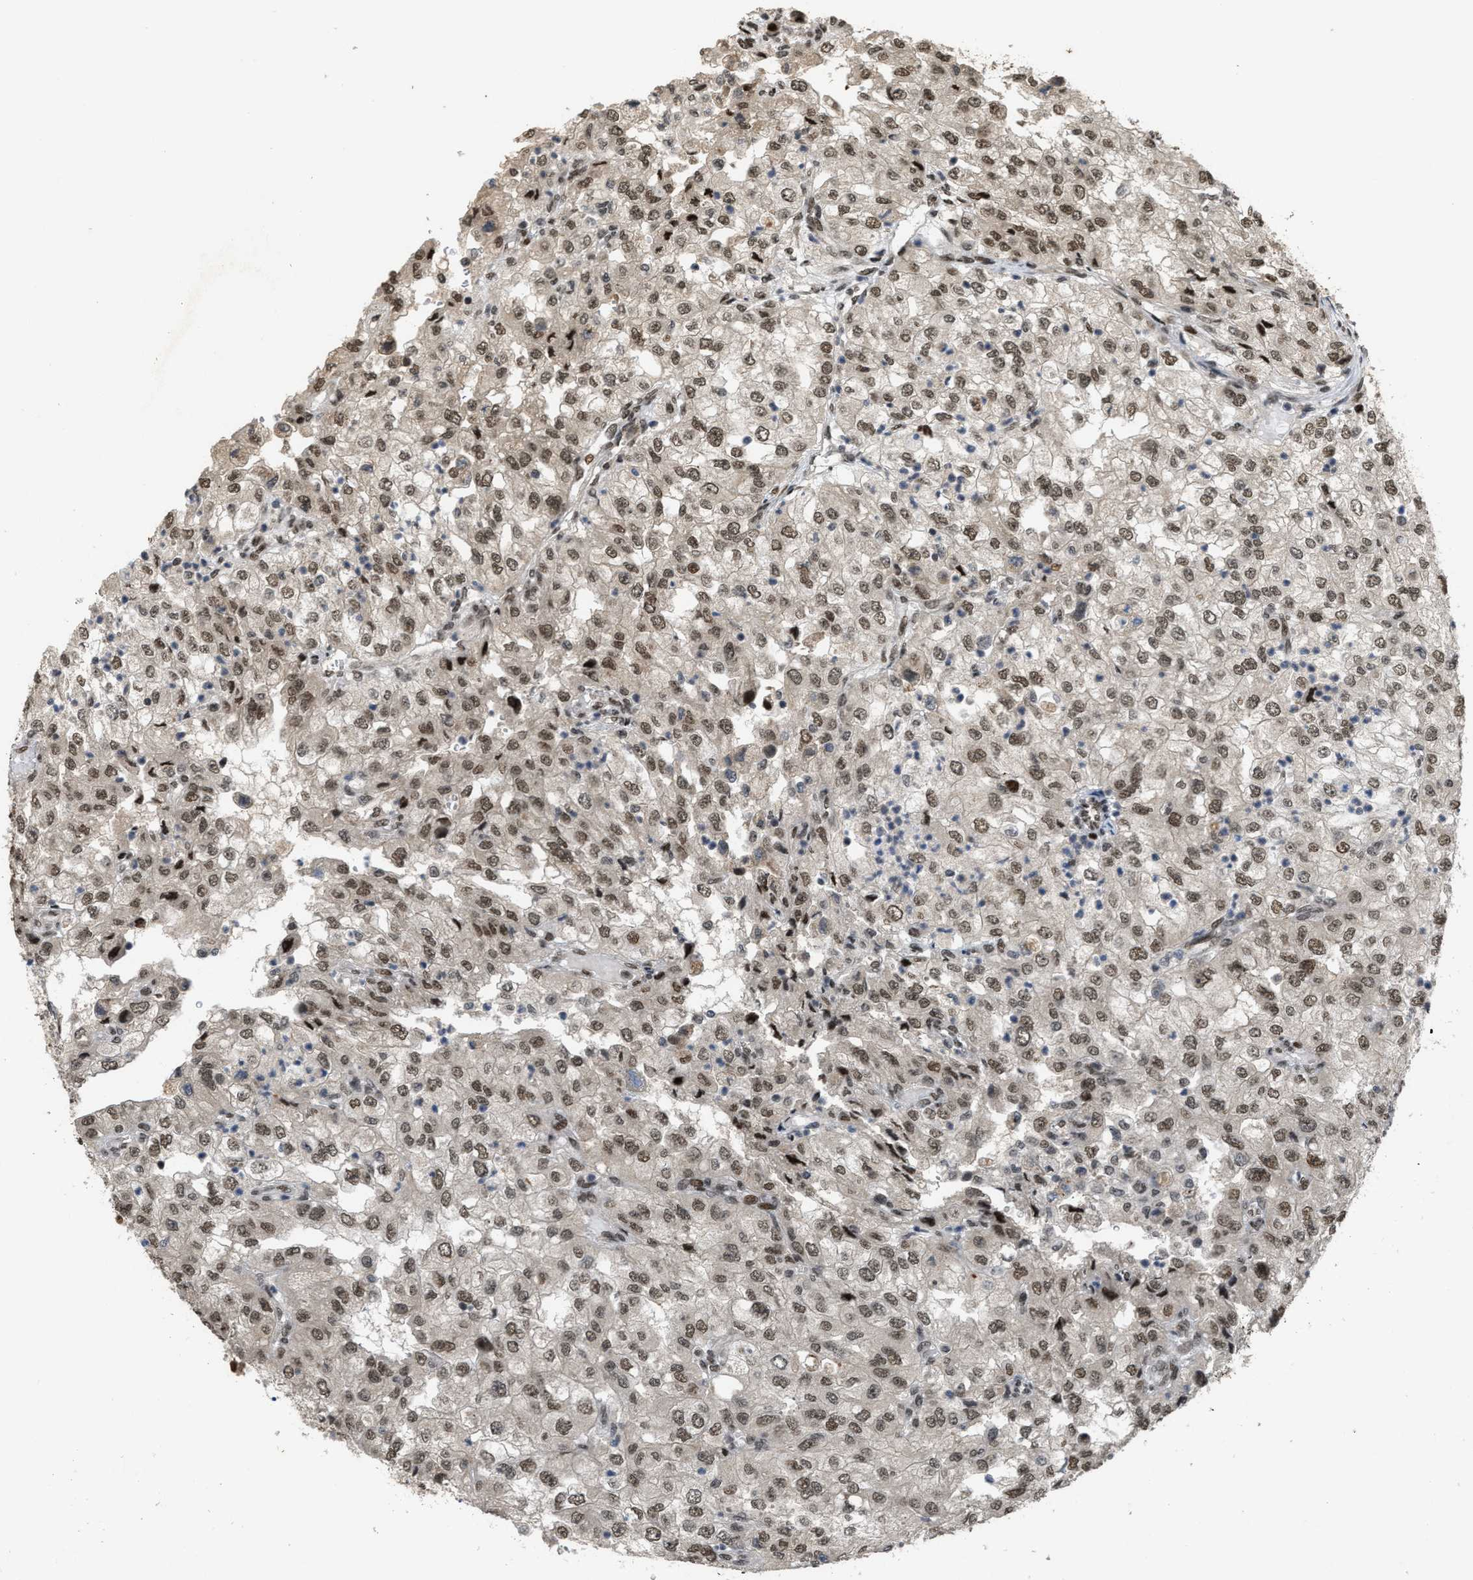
{"staining": {"intensity": "moderate", "quantity": ">75%", "location": "nuclear"}, "tissue": "renal cancer", "cell_type": "Tumor cells", "image_type": "cancer", "snomed": [{"axis": "morphology", "description": "Adenocarcinoma, NOS"}, {"axis": "topography", "description": "Kidney"}], "caption": "About >75% of tumor cells in human renal cancer demonstrate moderate nuclear protein positivity as visualized by brown immunohistochemical staining.", "gene": "SERTAD2", "patient": {"sex": "female", "age": 54}}